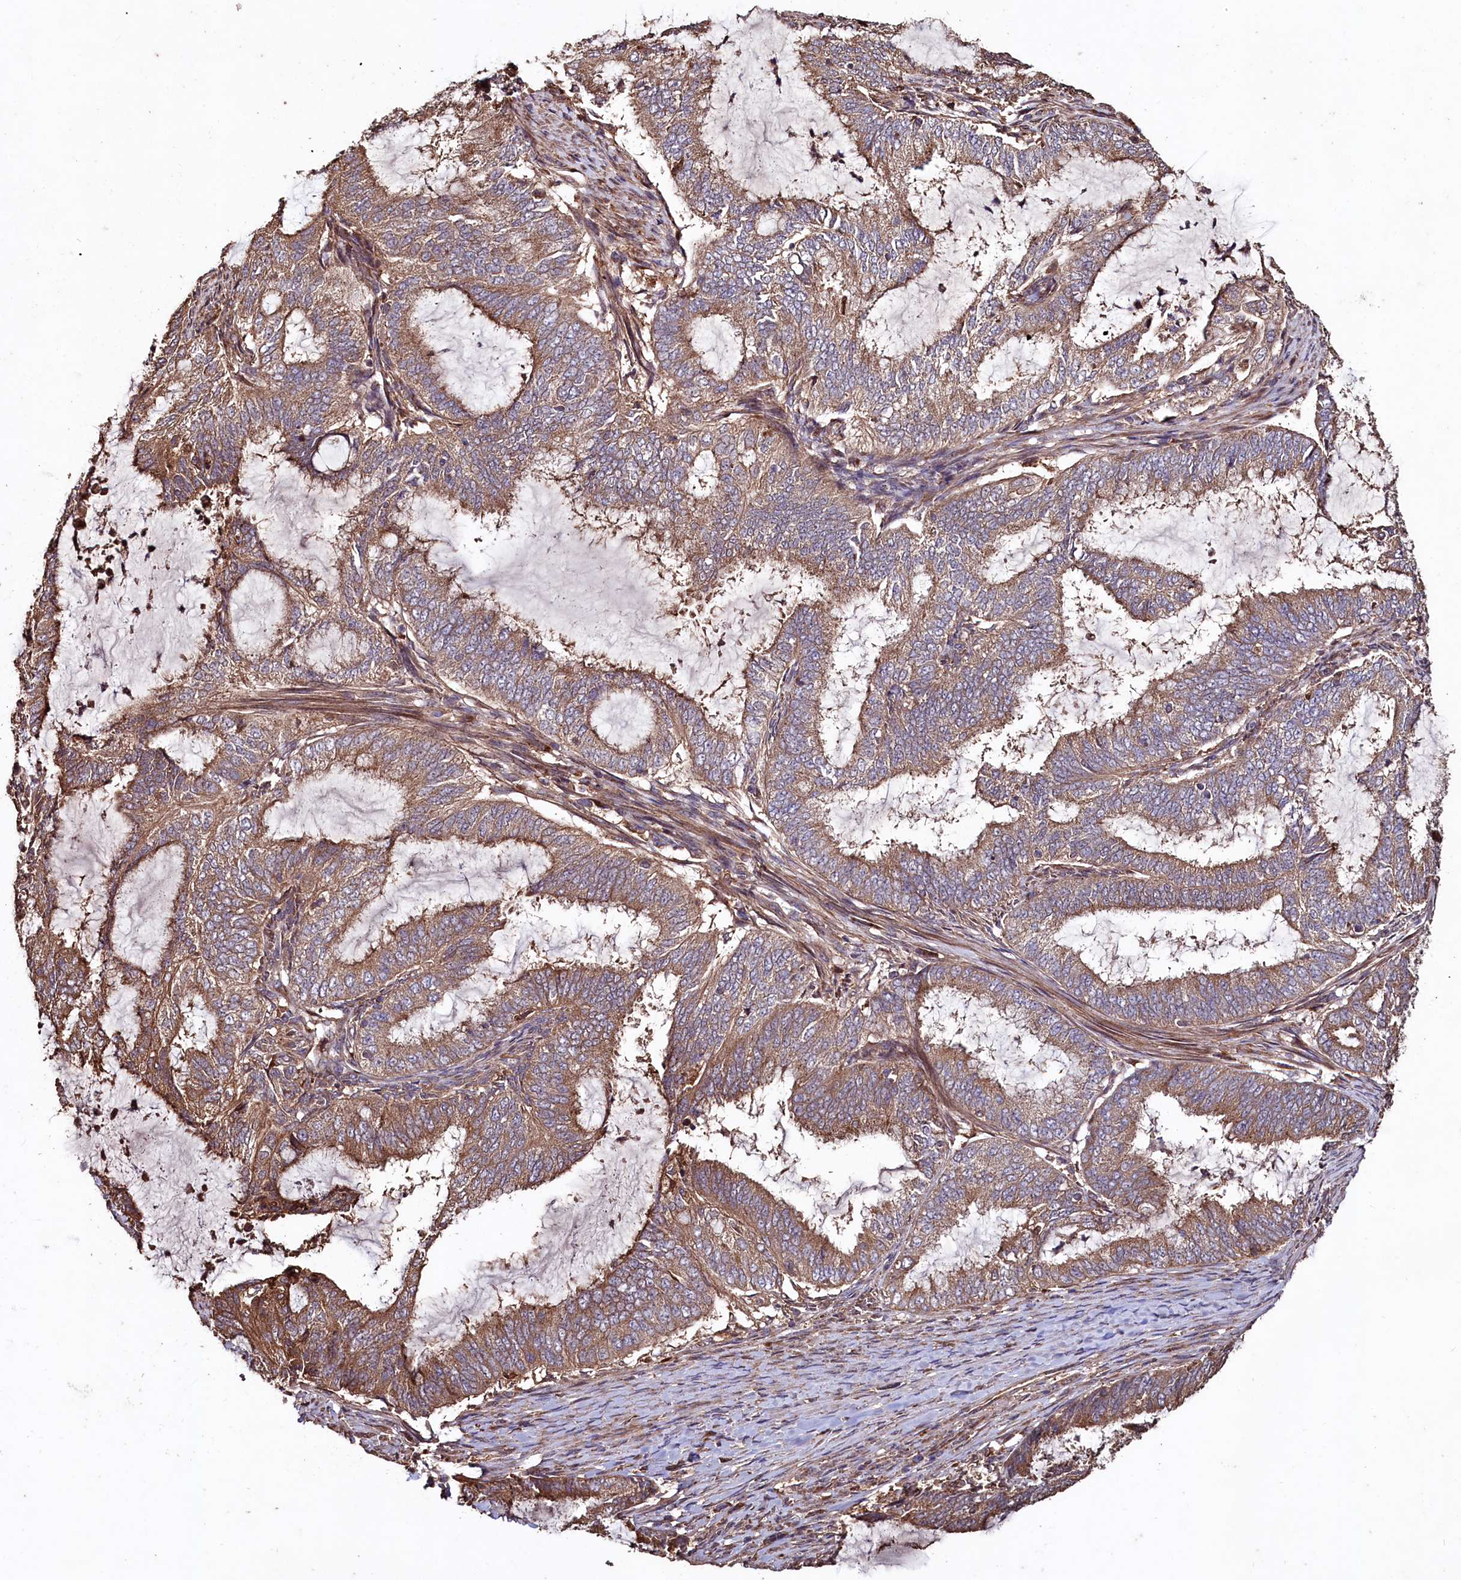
{"staining": {"intensity": "moderate", "quantity": "25%-75%", "location": "cytoplasmic/membranous"}, "tissue": "endometrial cancer", "cell_type": "Tumor cells", "image_type": "cancer", "snomed": [{"axis": "morphology", "description": "Adenocarcinoma, NOS"}, {"axis": "topography", "description": "Endometrium"}], "caption": "Moderate cytoplasmic/membranous protein staining is seen in approximately 25%-75% of tumor cells in adenocarcinoma (endometrial).", "gene": "TMEM98", "patient": {"sex": "female", "age": 51}}